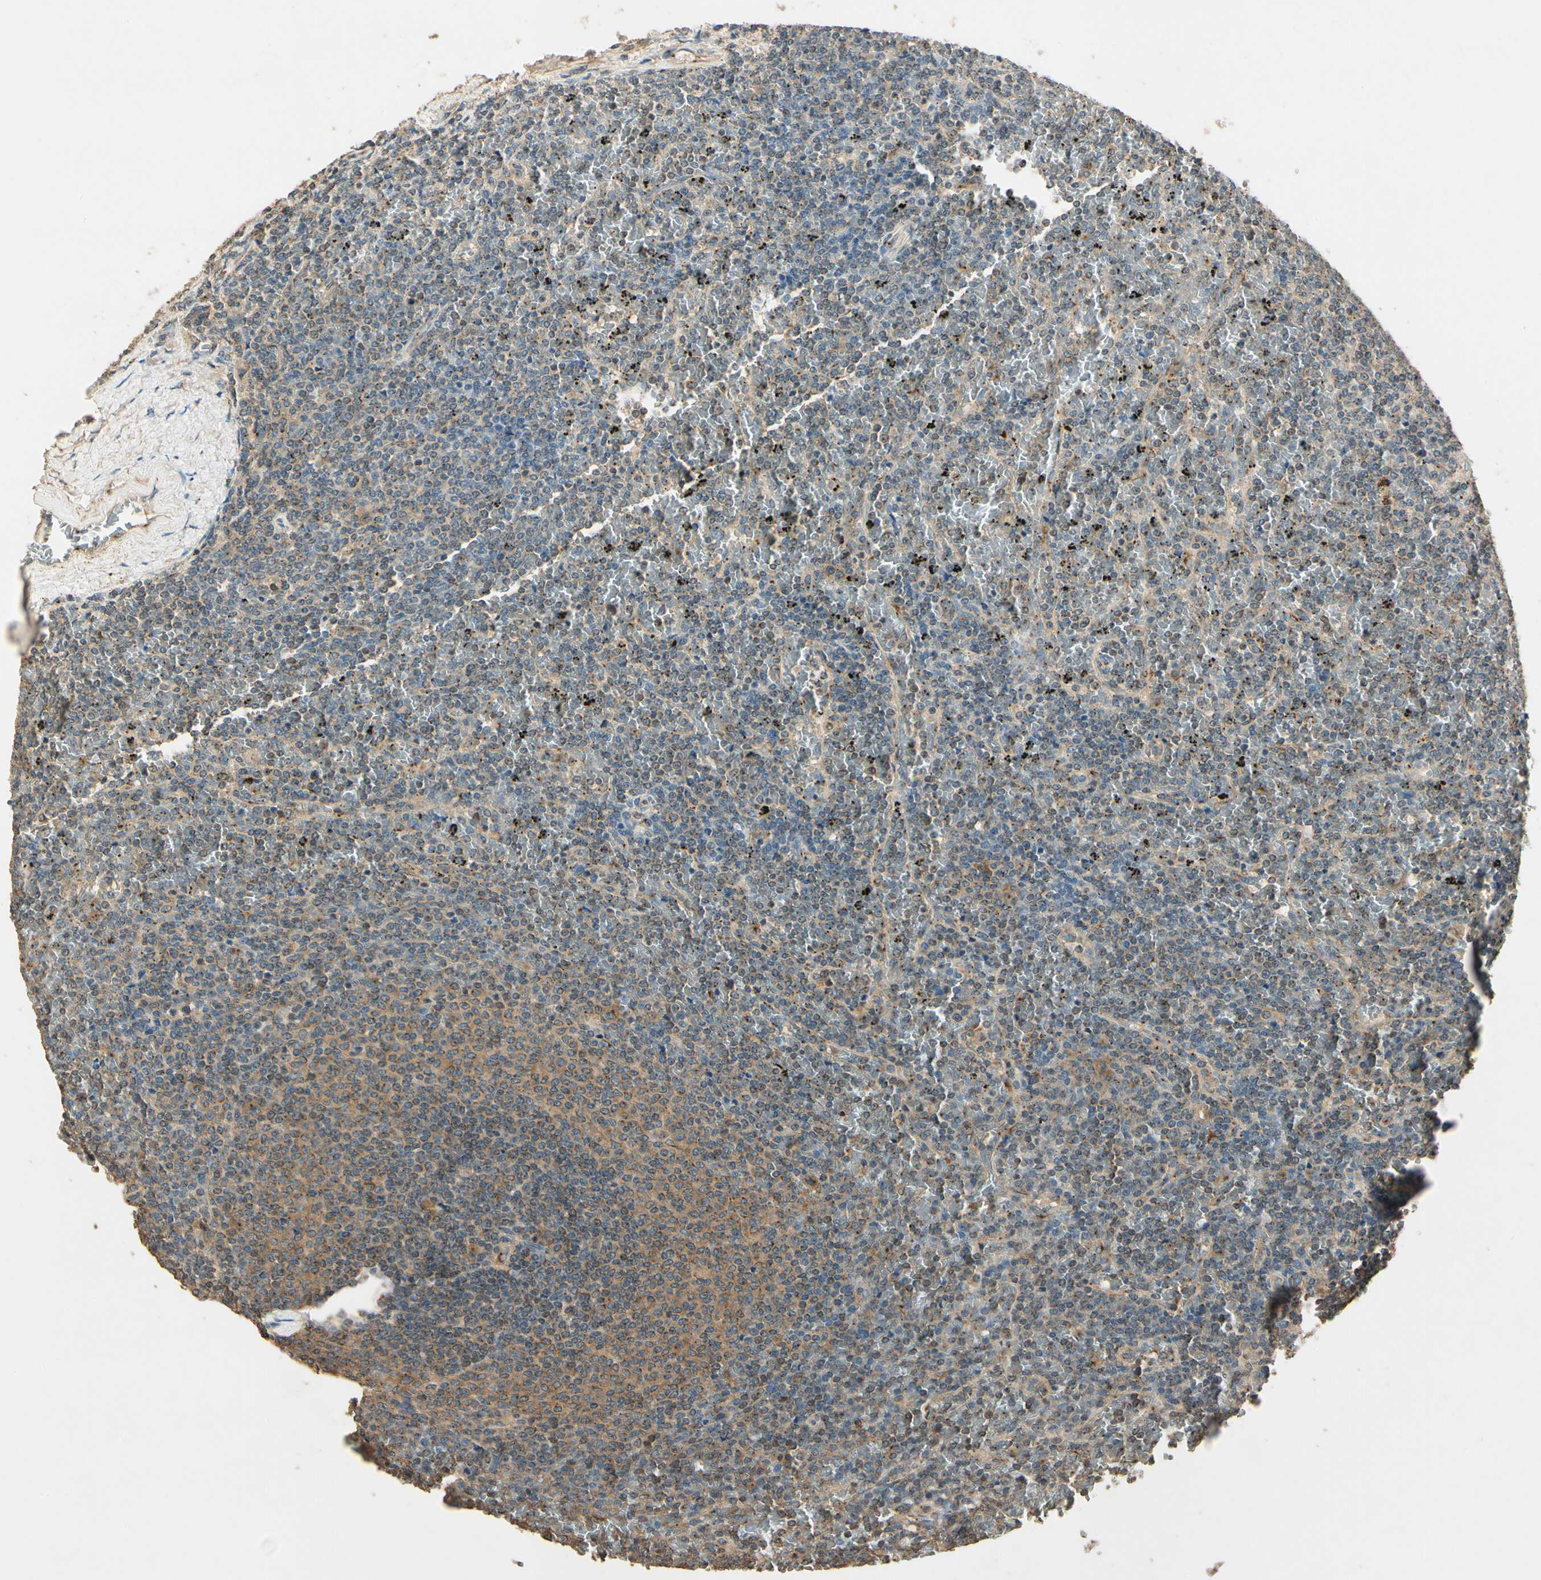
{"staining": {"intensity": "weak", "quantity": "25%-75%", "location": "cytoplasmic/membranous"}, "tissue": "lymphoma", "cell_type": "Tumor cells", "image_type": "cancer", "snomed": [{"axis": "morphology", "description": "Malignant lymphoma, non-Hodgkin's type, Low grade"}, {"axis": "topography", "description": "Spleen"}], "caption": "Human malignant lymphoma, non-Hodgkin's type (low-grade) stained for a protein (brown) shows weak cytoplasmic/membranous positive positivity in about 25%-75% of tumor cells.", "gene": "AKAP9", "patient": {"sex": "female", "age": 77}}